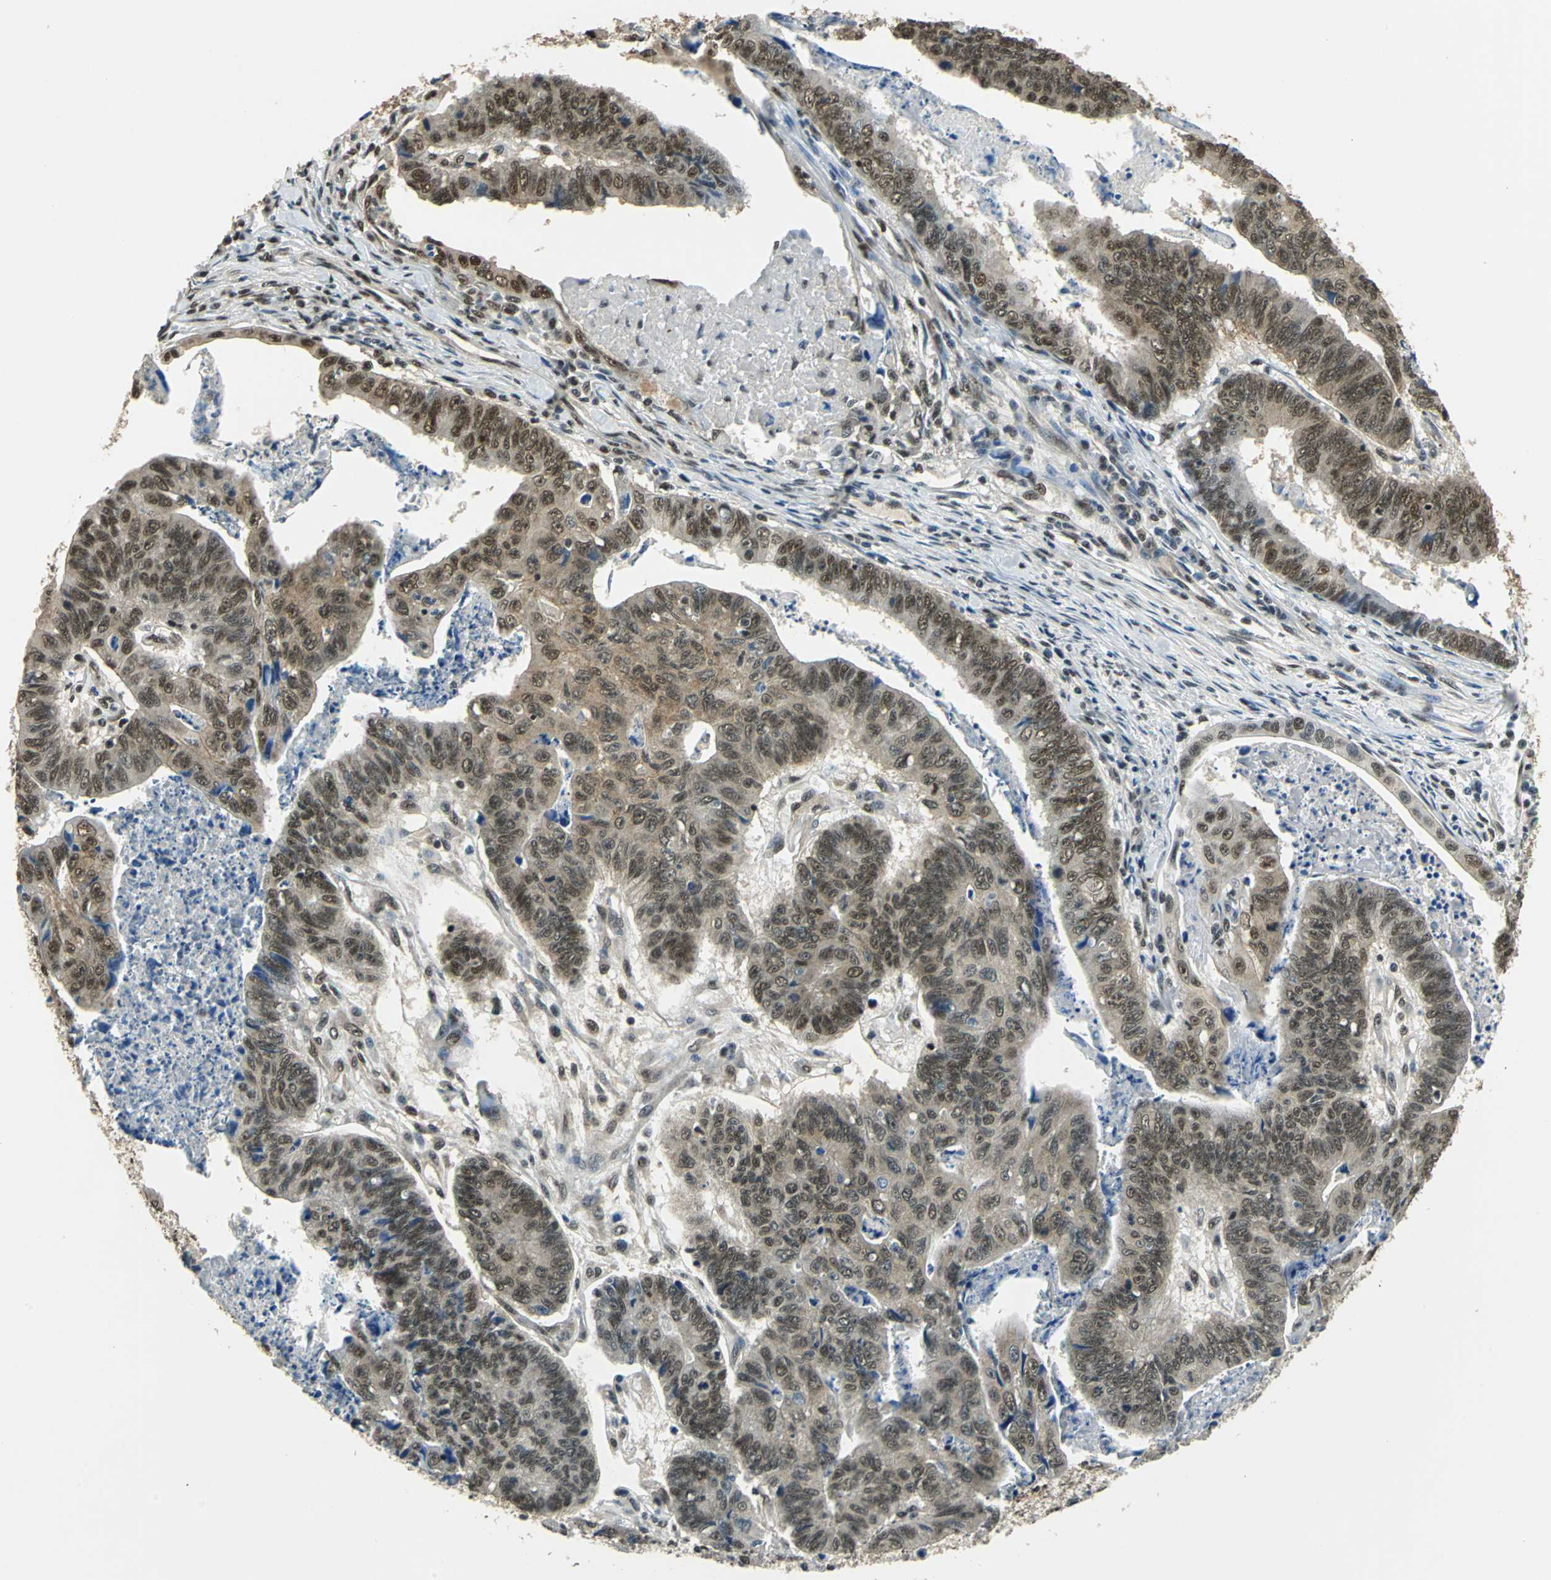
{"staining": {"intensity": "strong", "quantity": ">75%", "location": "cytoplasmic/membranous,nuclear"}, "tissue": "stomach cancer", "cell_type": "Tumor cells", "image_type": "cancer", "snomed": [{"axis": "morphology", "description": "Adenocarcinoma, NOS"}, {"axis": "topography", "description": "Stomach, lower"}], "caption": "Strong cytoplasmic/membranous and nuclear protein staining is appreciated in approximately >75% of tumor cells in stomach cancer (adenocarcinoma). (Stains: DAB in brown, nuclei in blue, Microscopy: brightfield microscopy at high magnification).", "gene": "RBM14", "patient": {"sex": "male", "age": 77}}